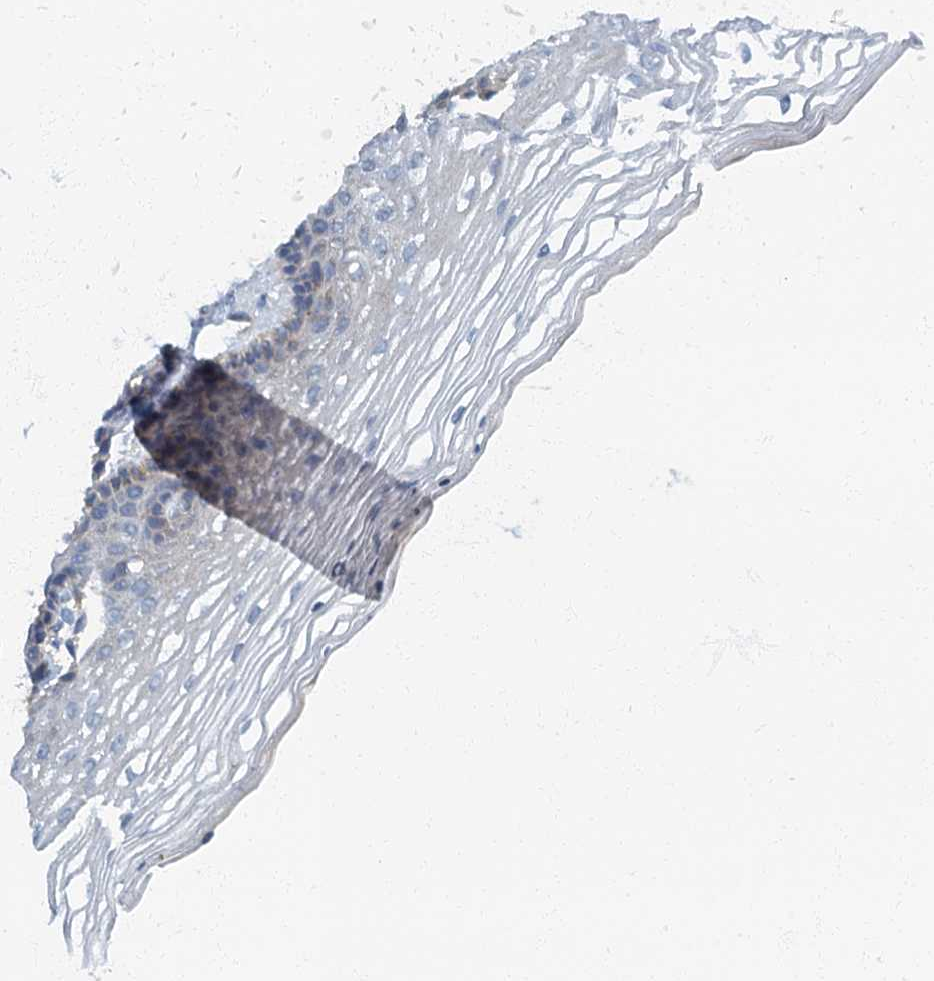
{"staining": {"intensity": "negative", "quantity": "none", "location": "none"}, "tissue": "vagina", "cell_type": "Squamous epithelial cells", "image_type": "normal", "snomed": [{"axis": "morphology", "description": "Normal tissue, NOS"}, {"axis": "topography", "description": "Vagina"}], "caption": "The micrograph demonstrates no significant expression in squamous epithelial cells of vagina.", "gene": "ARL11", "patient": {"sex": "female", "age": 46}}